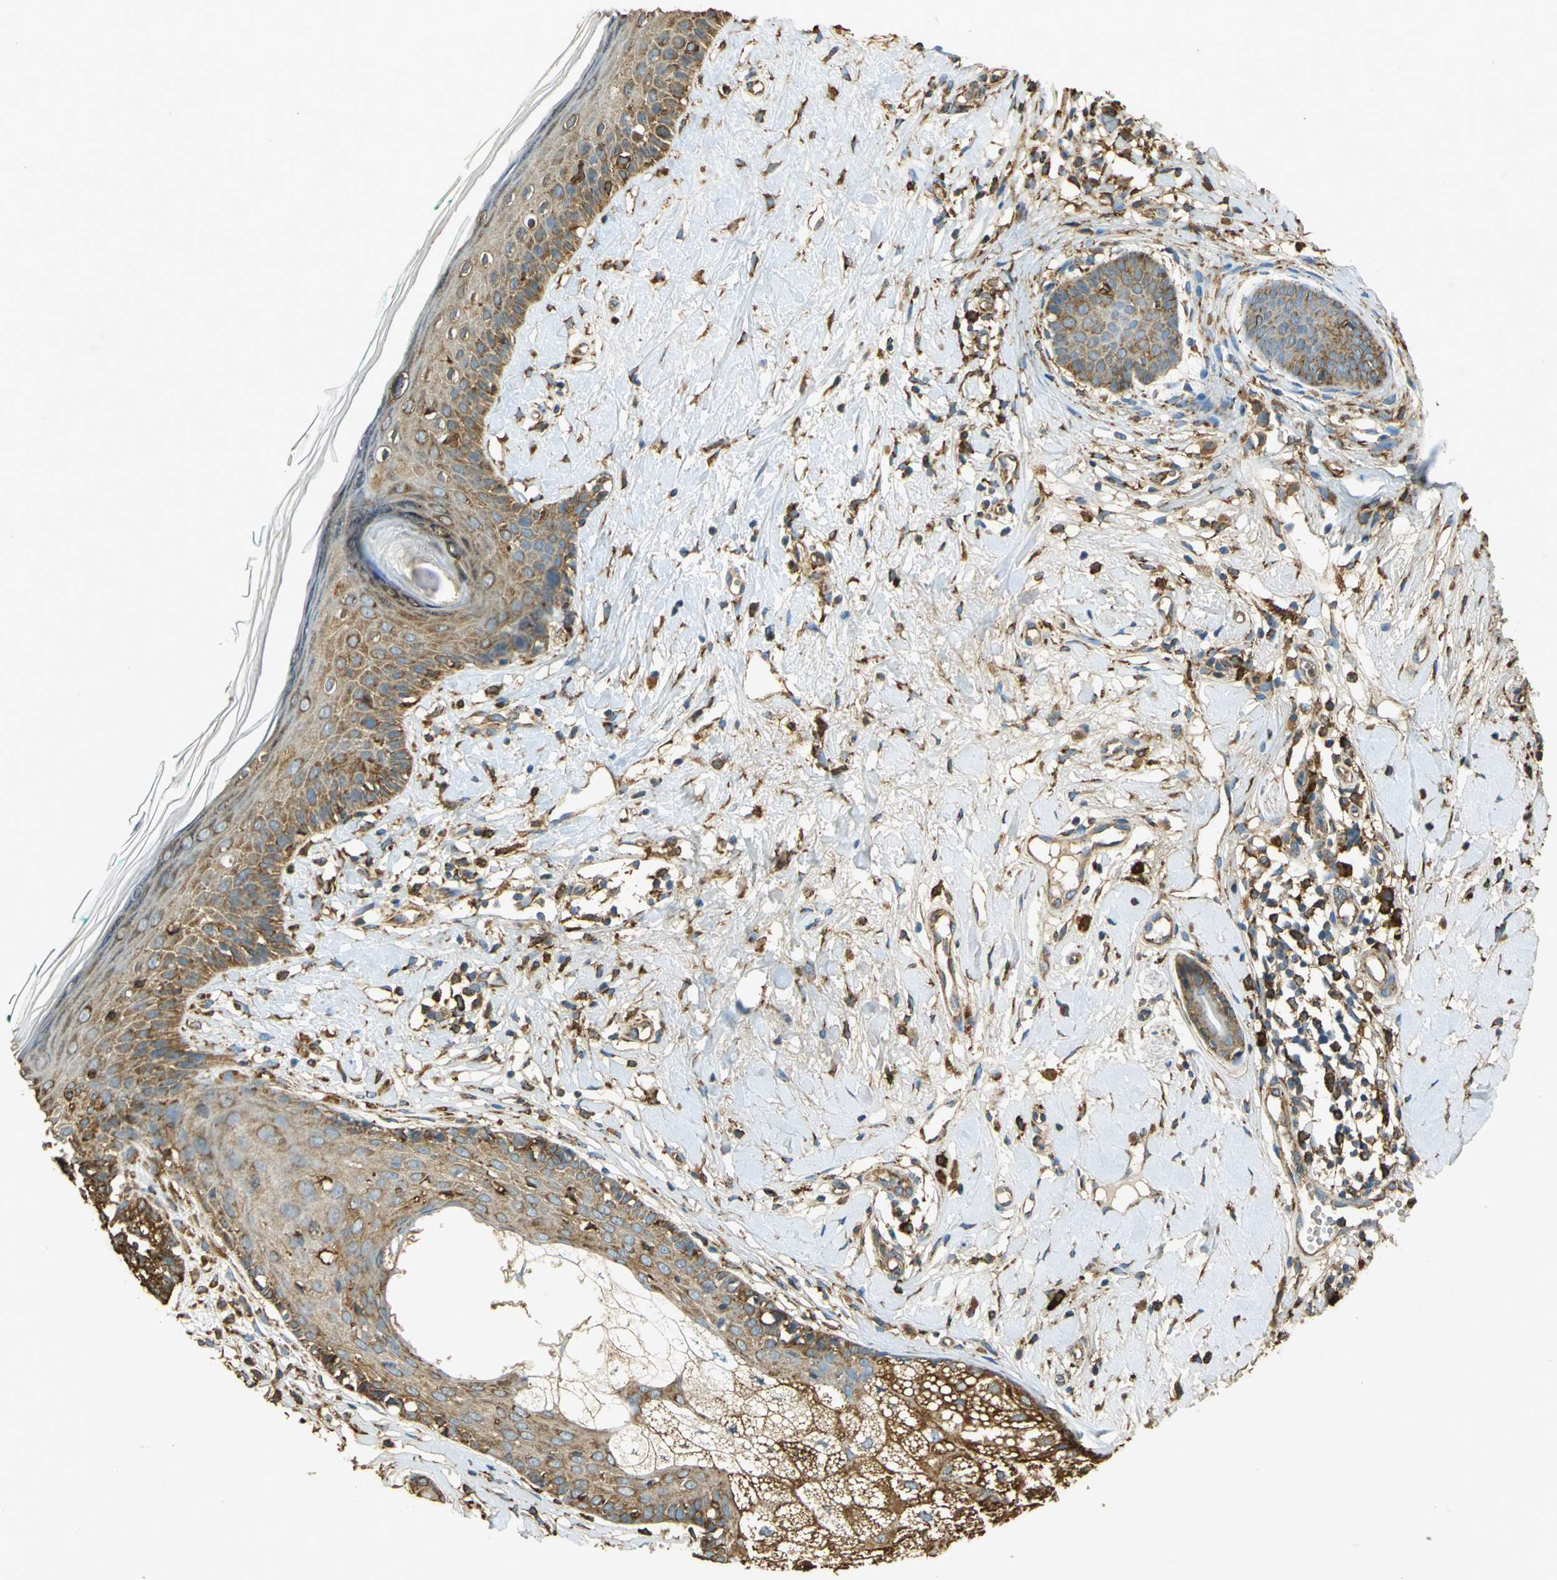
{"staining": {"intensity": "moderate", "quantity": ">75%", "location": "cytoplasmic/membranous"}, "tissue": "skin cancer", "cell_type": "Tumor cells", "image_type": "cancer", "snomed": [{"axis": "morphology", "description": "Basal cell carcinoma"}, {"axis": "topography", "description": "Skin"}], "caption": "An image showing moderate cytoplasmic/membranous staining in approximately >75% of tumor cells in basal cell carcinoma (skin), as visualized by brown immunohistochemical staining.", "gene": "HSP90B1", "patient": {"sex": "female", "age": 58}}